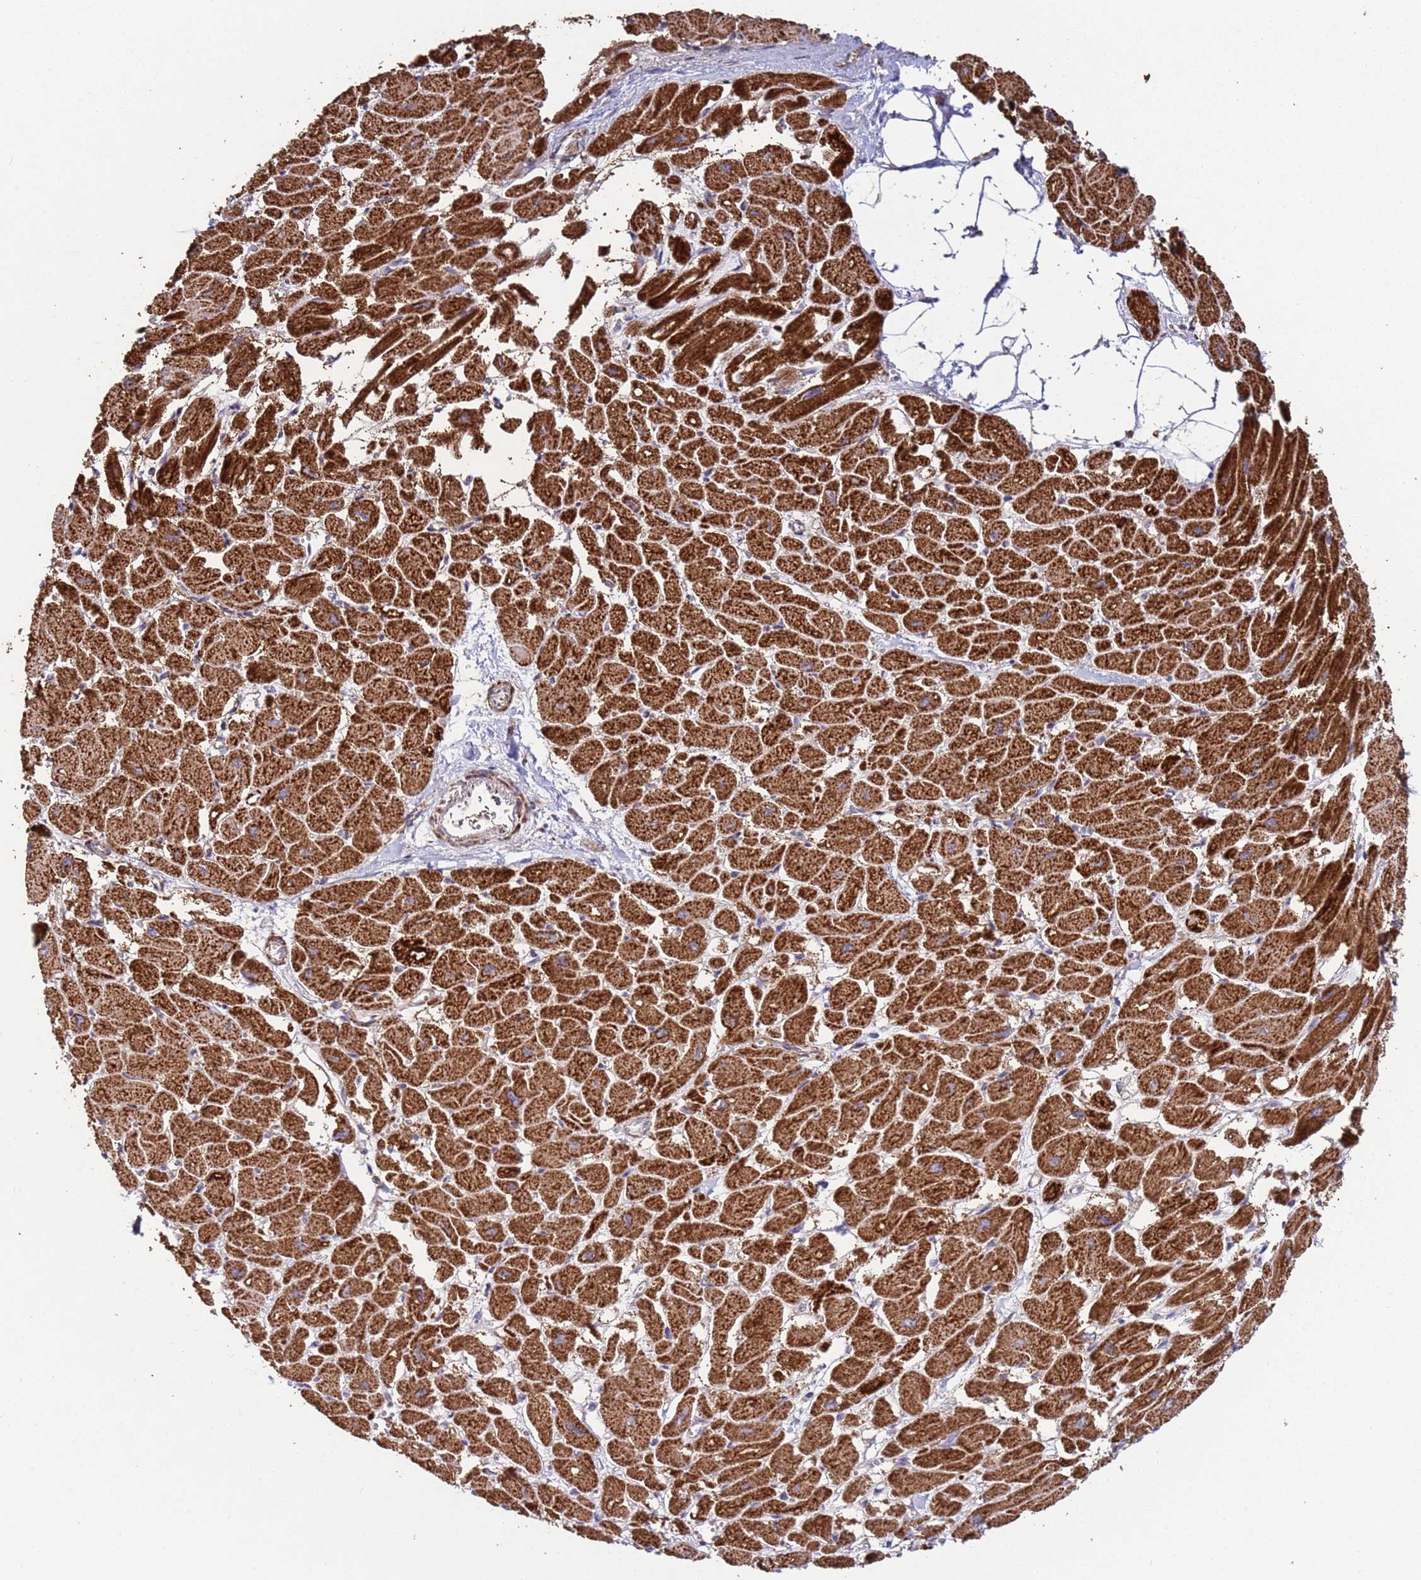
{"staining": {"intensity": "strong", "quantity": ">75%", "location": "cytoplasmic/membranous"}, "tissue": "heart muscle", "cell_type": "Cardiomyocytes", "image_type": "normal", "snomed": [{"axis": "morphology", "description": "Normal tissue, NOS"}, {"axis": "topography", "description": "Heart"}], "caption": "Immunohistochemical staining of benign human heart muscle demonstrates >75% levels of strong cytoplasmic/membranous protein expression in approximately >75% of cardiomyocytes.", "gene": "FBXO33", "patient": {"sex": "male", "age": 54}}